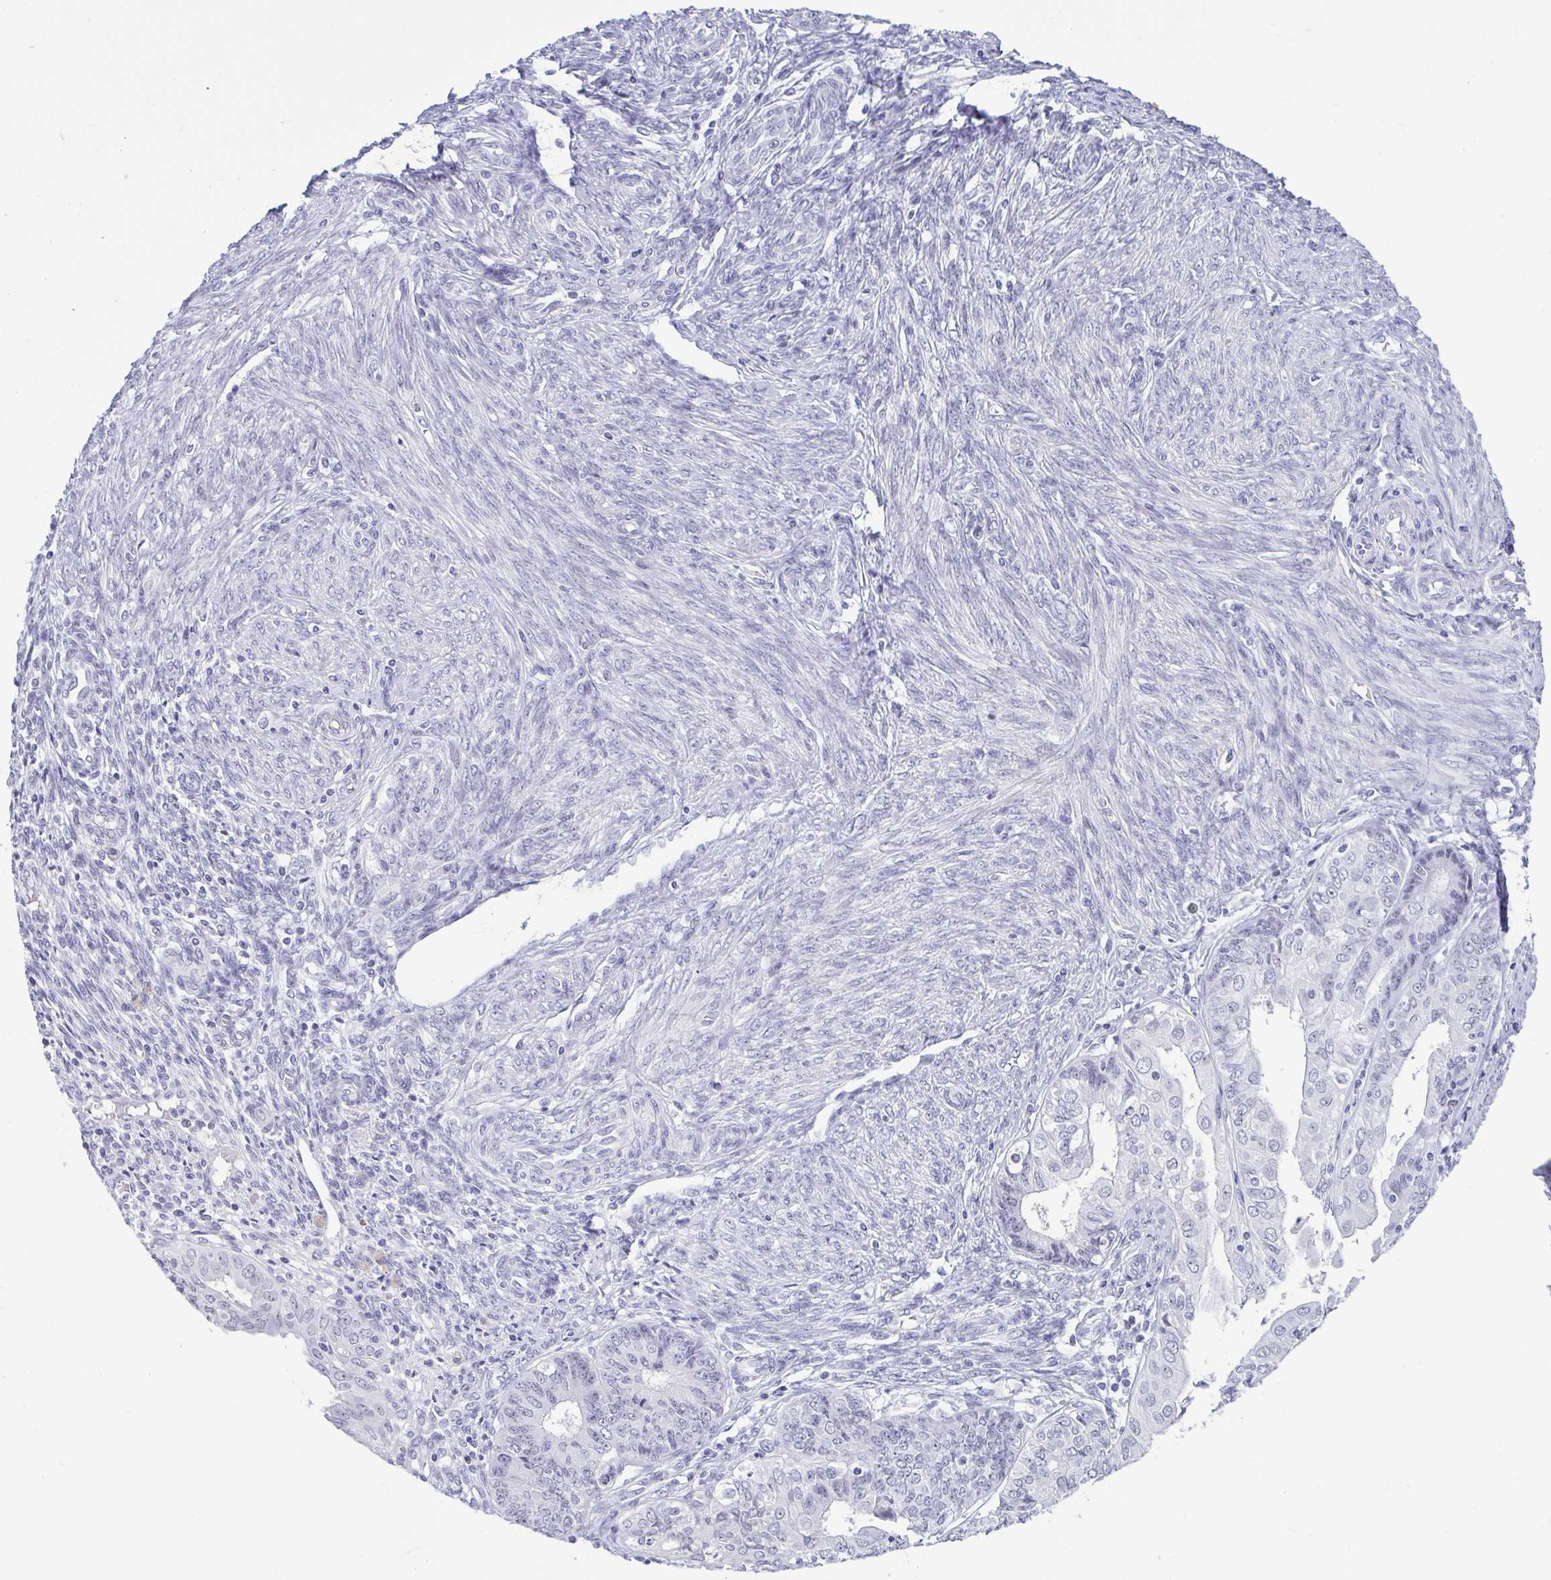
{"staining": {"intensity": "negative", "quantity": "none", "location": "none"}, "tissue": "endometrial cancer", "cell_type": "Tumor cells", "image_type": "cancer", "snomed": [{"axis": "morphology", "description": "Adenocarcinoma, NOS"}, {"axis": "topography", "description": "Endometrium"}], "caption": "Tumor cells show no significant protein staining in endometrial cancer.", "gene": "BZW1", "patient": {"sex": "female", "age": 68}}